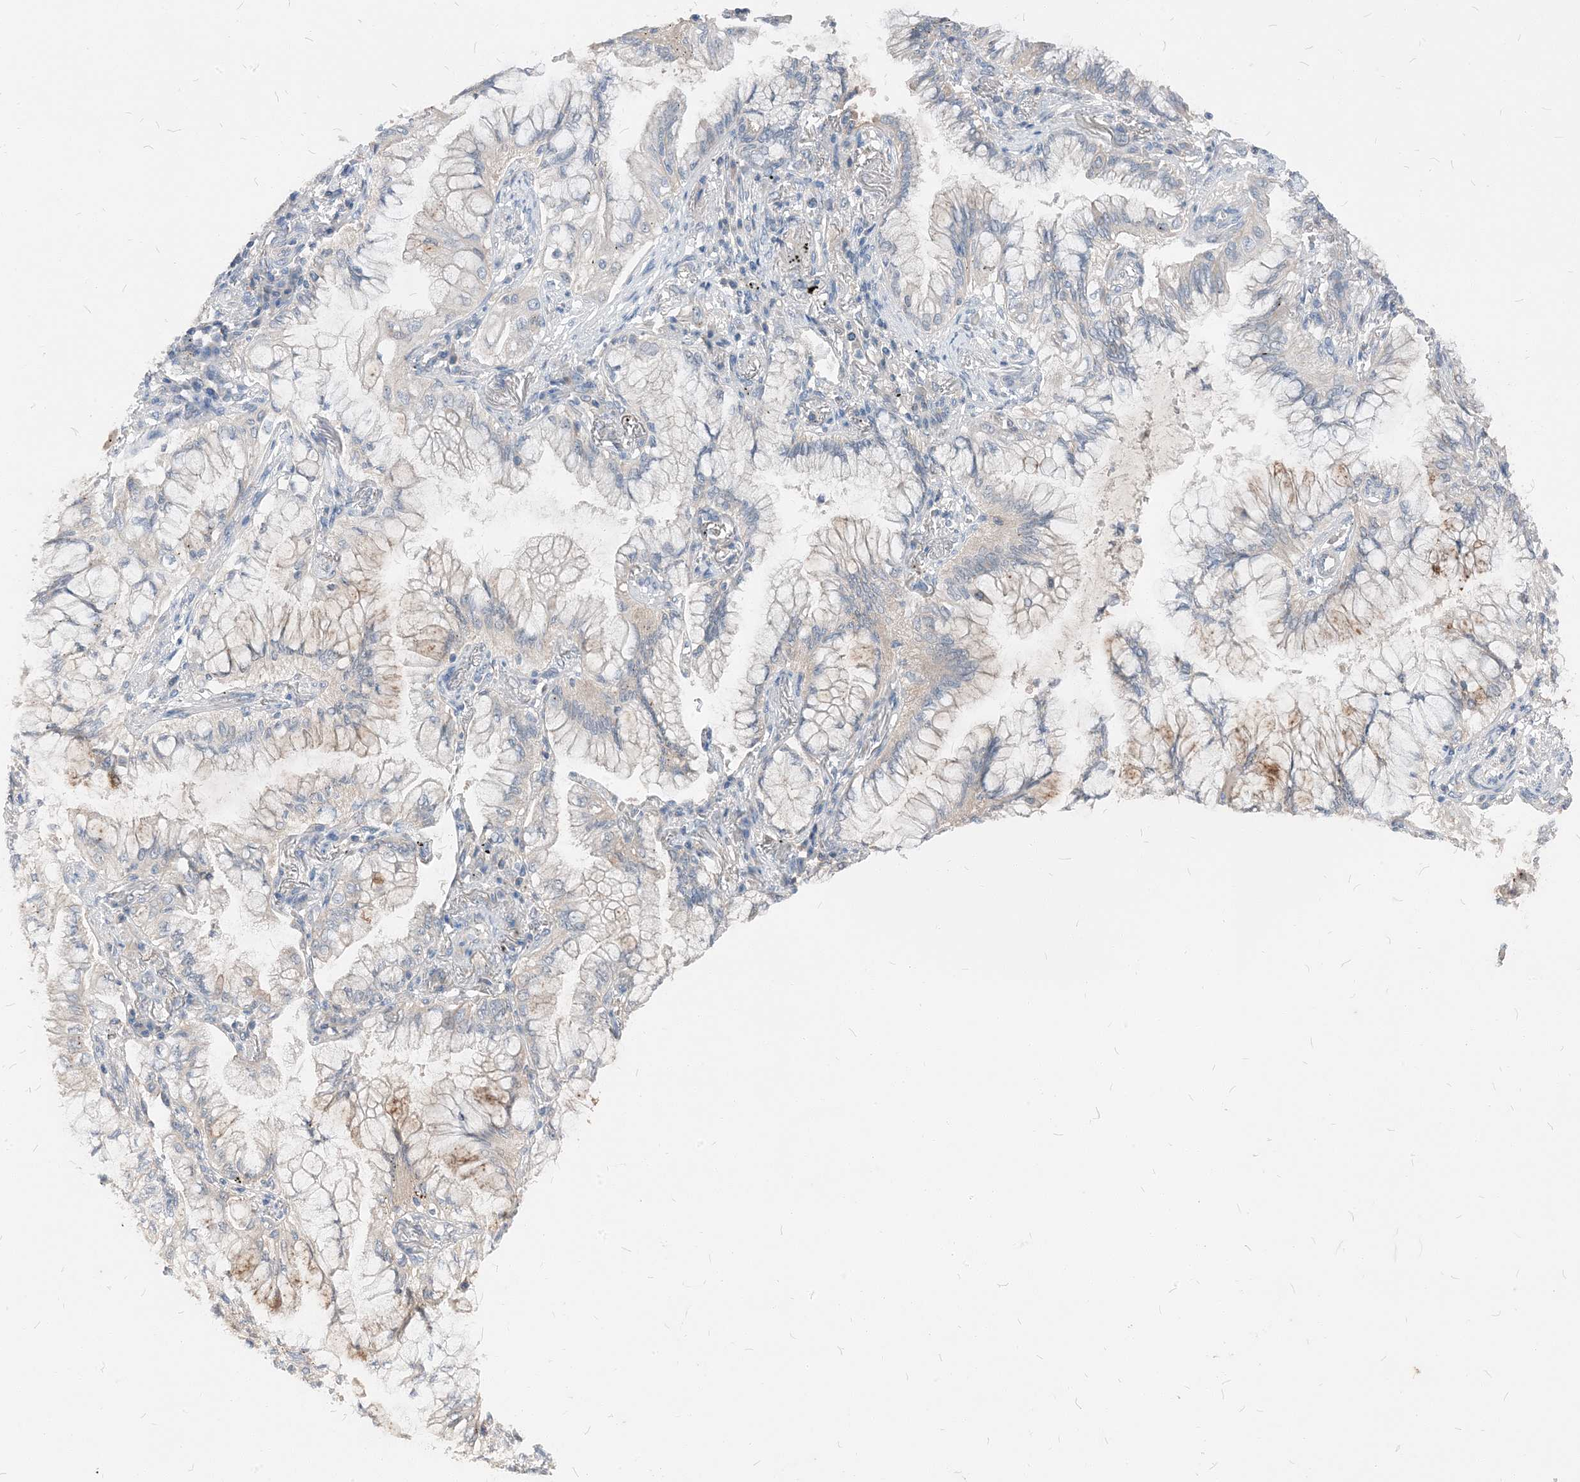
{"staining": {"intensity": "moderate", "quantity": "<25%", "location": "cytoplasmic/membranous"}, "tissue": "lung cancer", "cell_type": "Tumor cells", "image_type": "cancer", "snomed": [{"axis": "morphology", "description": "Adenocarcinoma, NOS"}, {"axis": "topography", "description": "Lung"}], "caption": "A photomicrograph of human lung cancer (adenocarcinoma) stained for a protein demonstrates moderate cytoplasmic/membranous brown staining in tumor cells.", "gene": "NCOA7", "patient": {"sex": "female", "age": 70}}